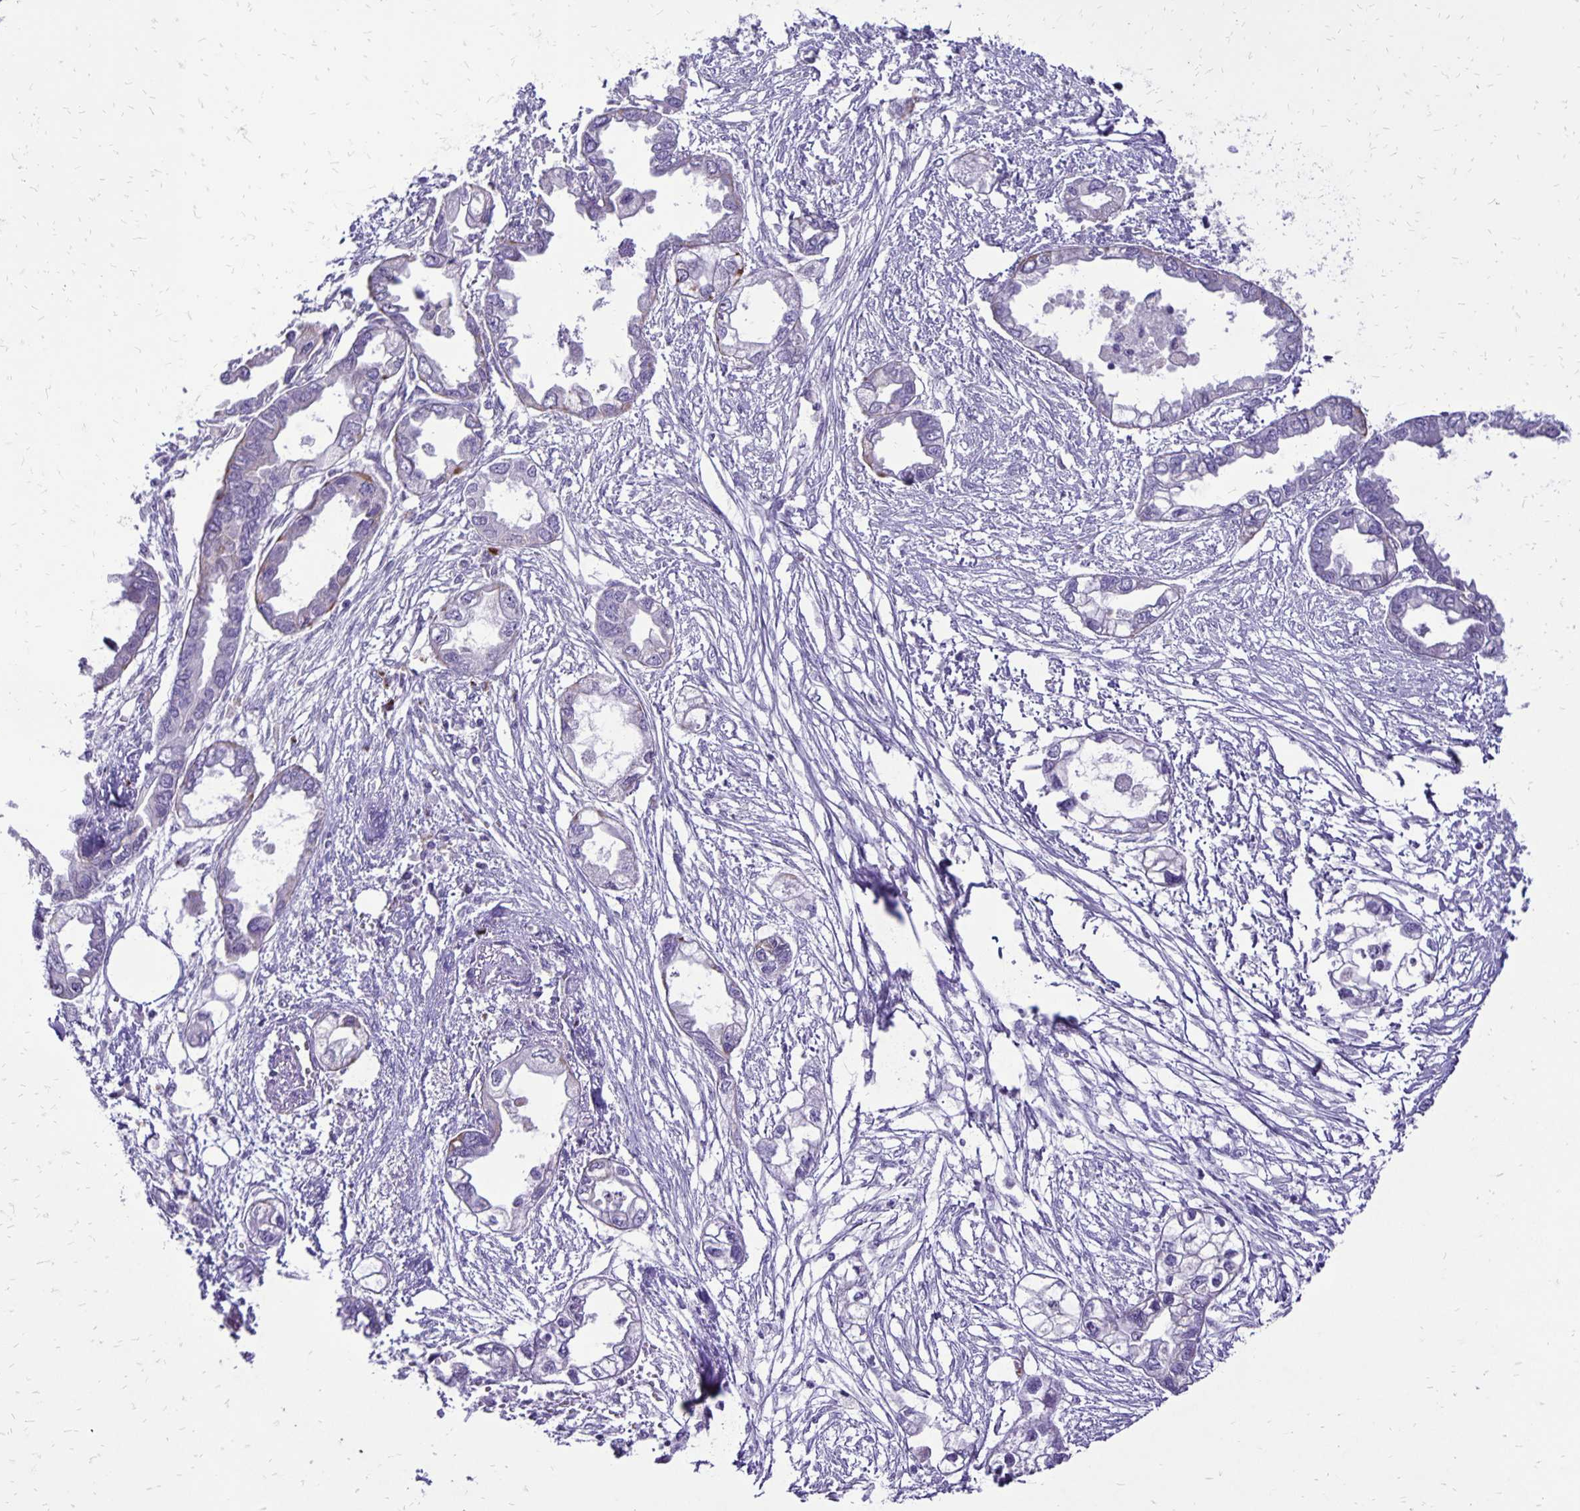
{"staining": {"intensity": "negative", "quantity": "none", "location": "none"}, "tissue": "endometrial cancer", "cell_type": "Tumor cells", "image_type": "cancer", "snomed": [{"axis": "morphology", "description": "Adenocarcinoma, NOS"}, {"axis": "morphology", "description": "Adenocarcinoma, metastatic, NOS"}, {"axis": "topography", "description": "Adipose tissue"}, {"axis": "topography", "description": "Endometrium"}], "caption": "Immunohistochemical staining of human metastatic adenocarcinoma (endometrial) exhibits no significant staining in tumor cells.", "gene": "EIF5A", "patient": {"sex": "female", "age": 67}}